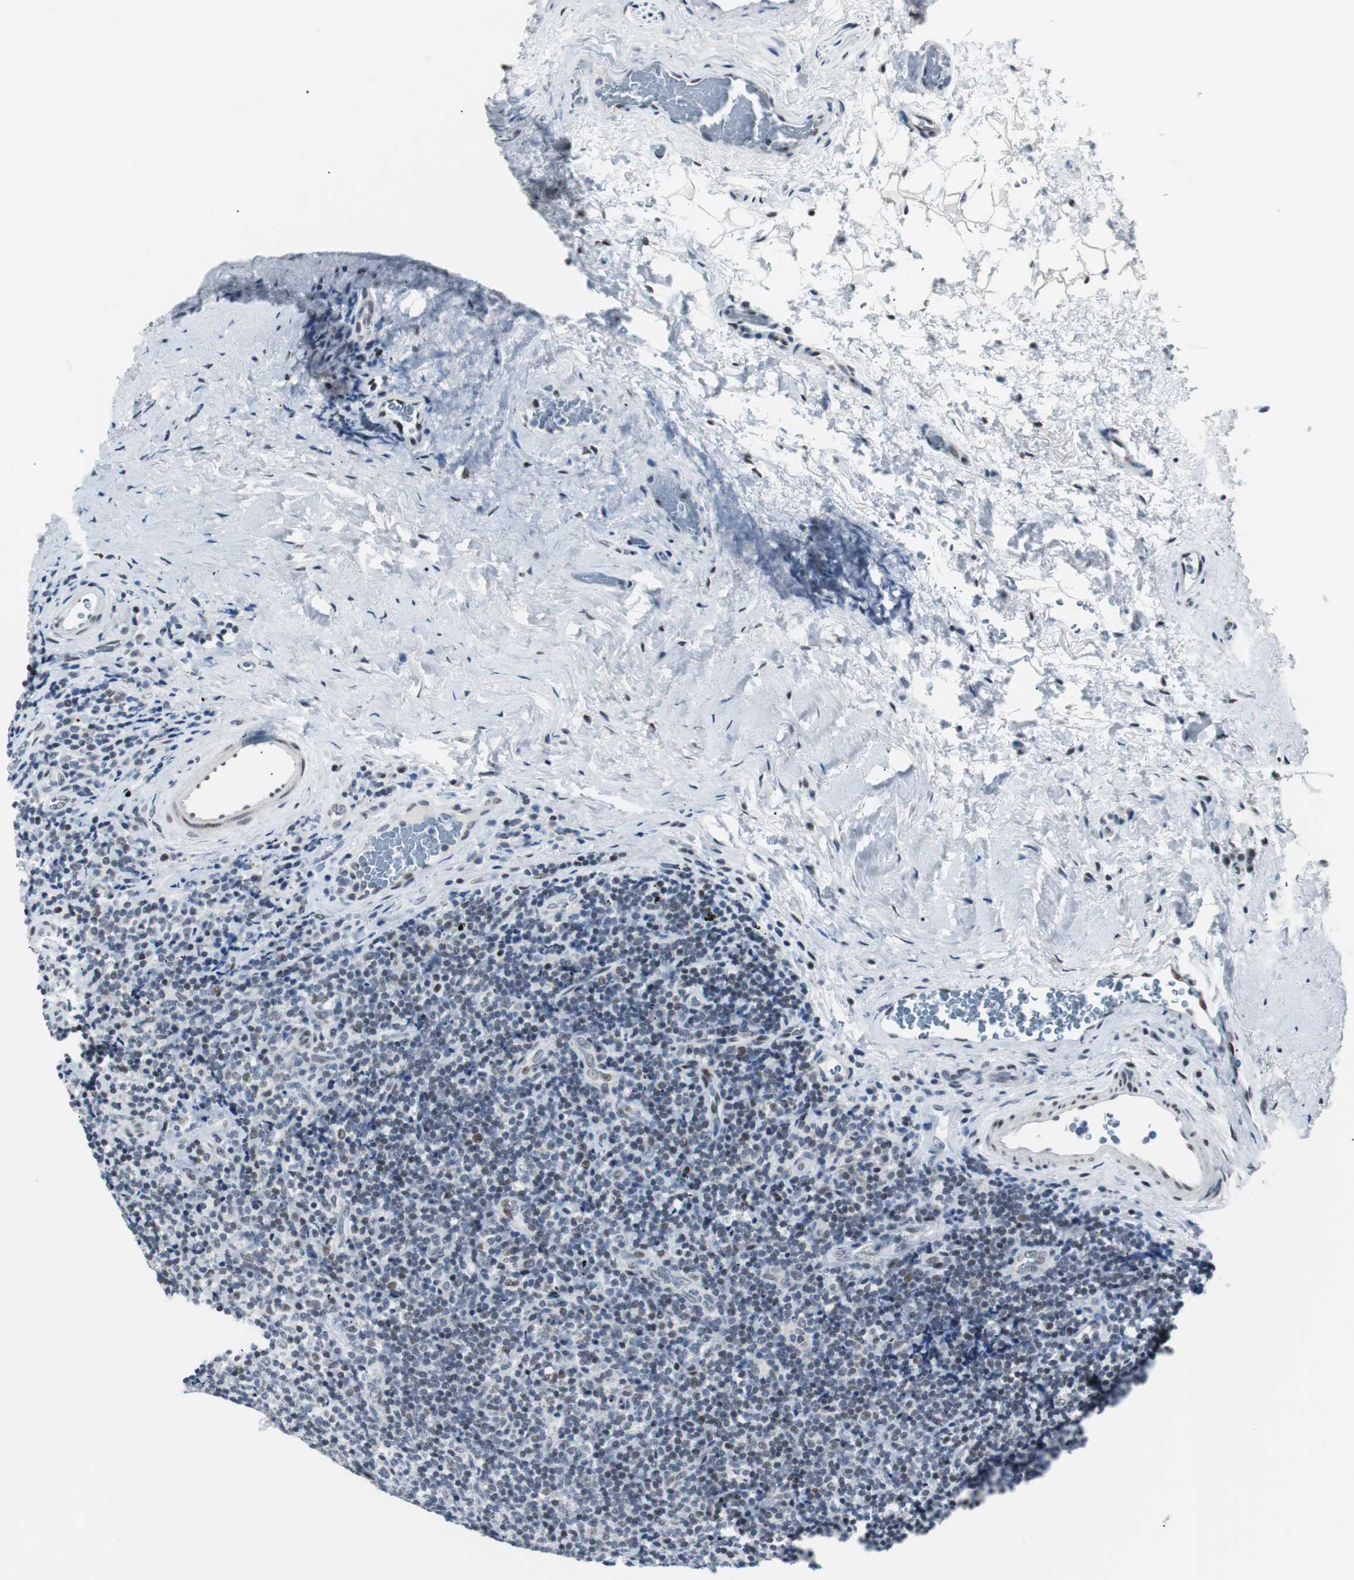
{"staining": {"intensity": "weak", "quantity": "25%-75%", "location": "nuclear"}, "tissue": "lymphoma", "cell_type": "Tumor cells", "image_type": "cancer", "snomed": [{"axis": "morphology", "description": "Malignant lymphoma, non-Hodgkin's type, High grade"}, {"axis": "topography", "description": "Tonsil"}], "caption": "High-grade malignant lymphoma, non-Hodgkin's type tissue demonstrates weak nuclear expression in about 25%-75% of tumor cells", "gene": "MTA1", "patient": {"sex": "female", "age": 36}}